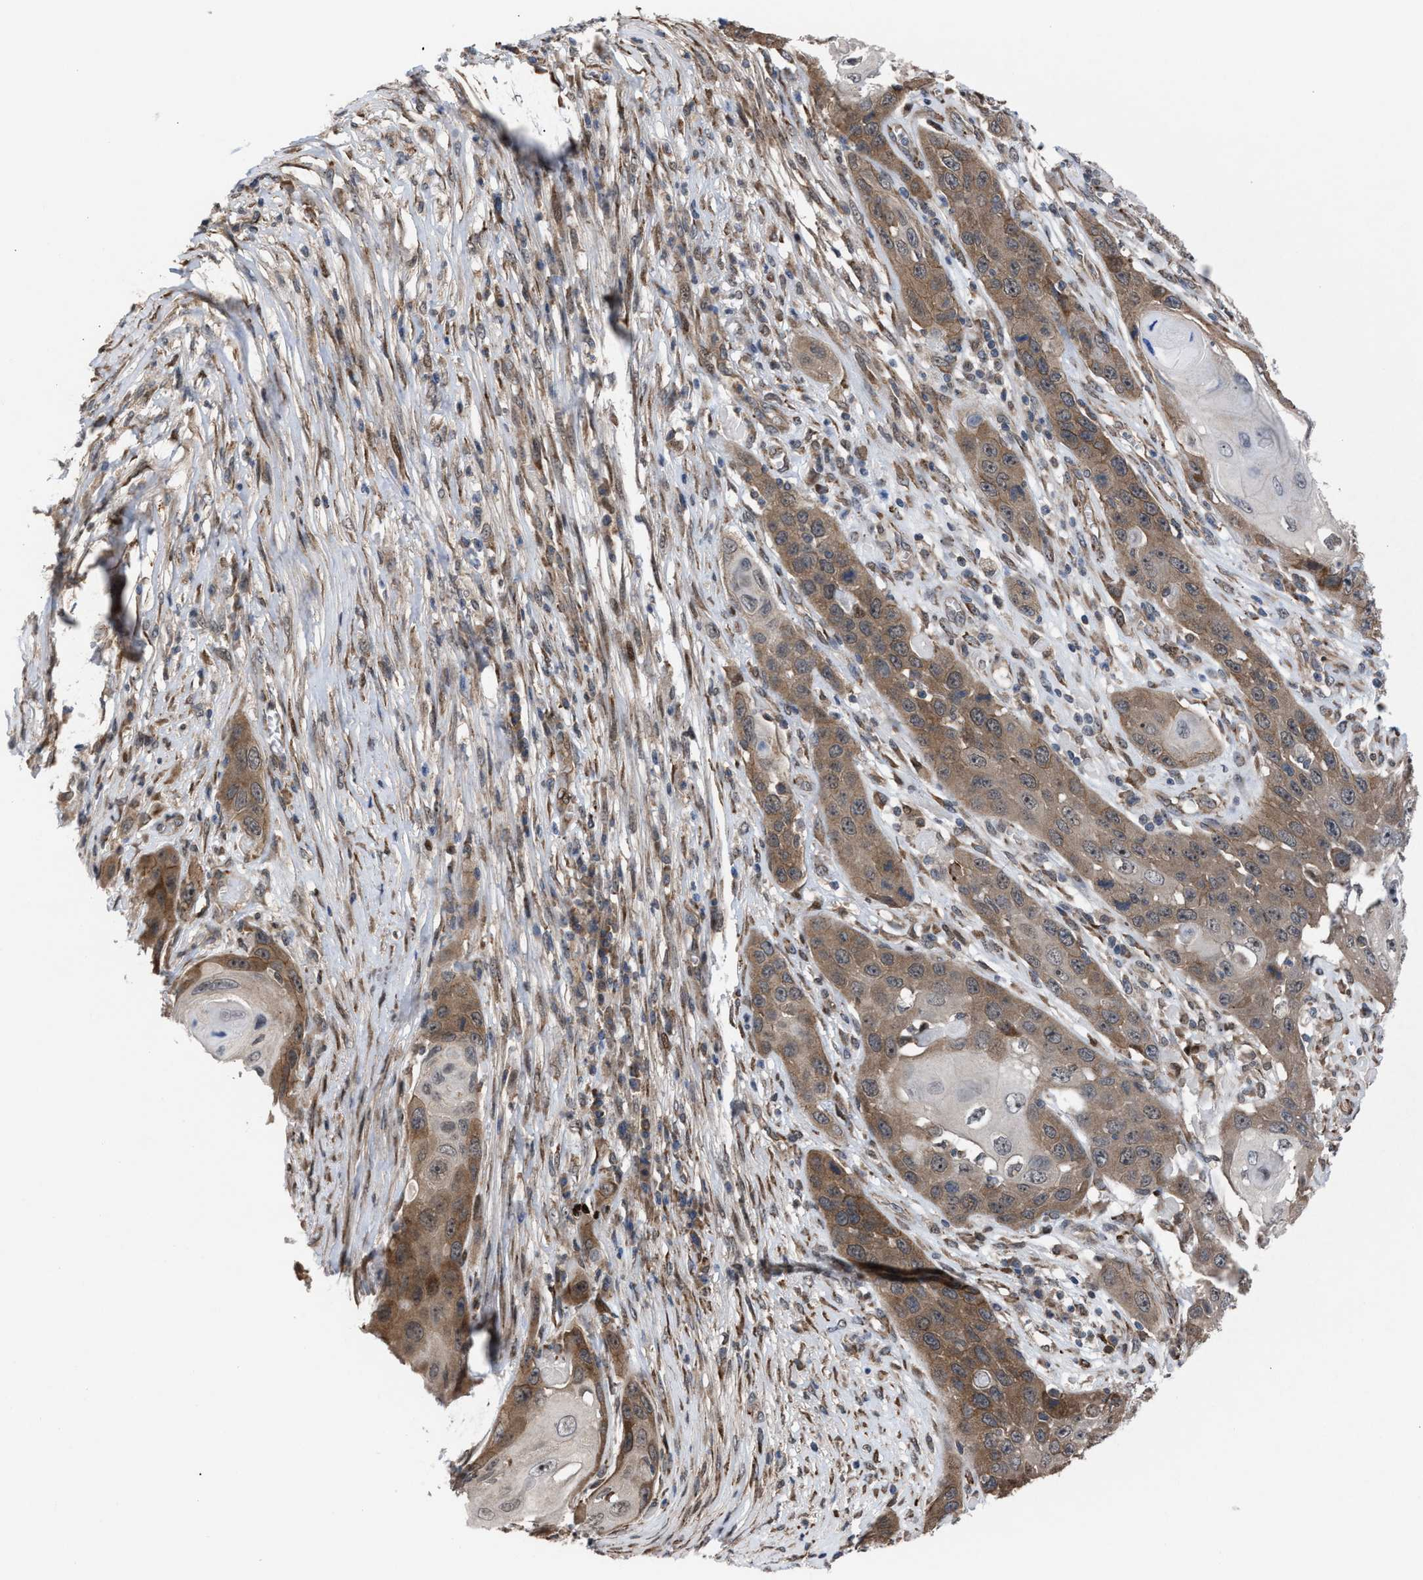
{"staining": {"intensity": "moderate", "quantity": ">75%", "location": "cytoplasmic/membranous"}, "tissue": "skin cancer", "cell_type": "Tumor cells", "image_type": "cancer", "snomed": [{"axis": "morphology", "description": "Squamous cell carcinoma, NOS"}, {"axis": "topography", "description": "Skin"}], "caption": "Immunohistochemical staining of squamous cell carcinoma (skin) reveals medium levels of moderate cytoplasmic/membranous protein staining in approximately >75% of tumor cells.", "gene": "TP53BP2", "patient": {"sex": "male", "age": 55}}